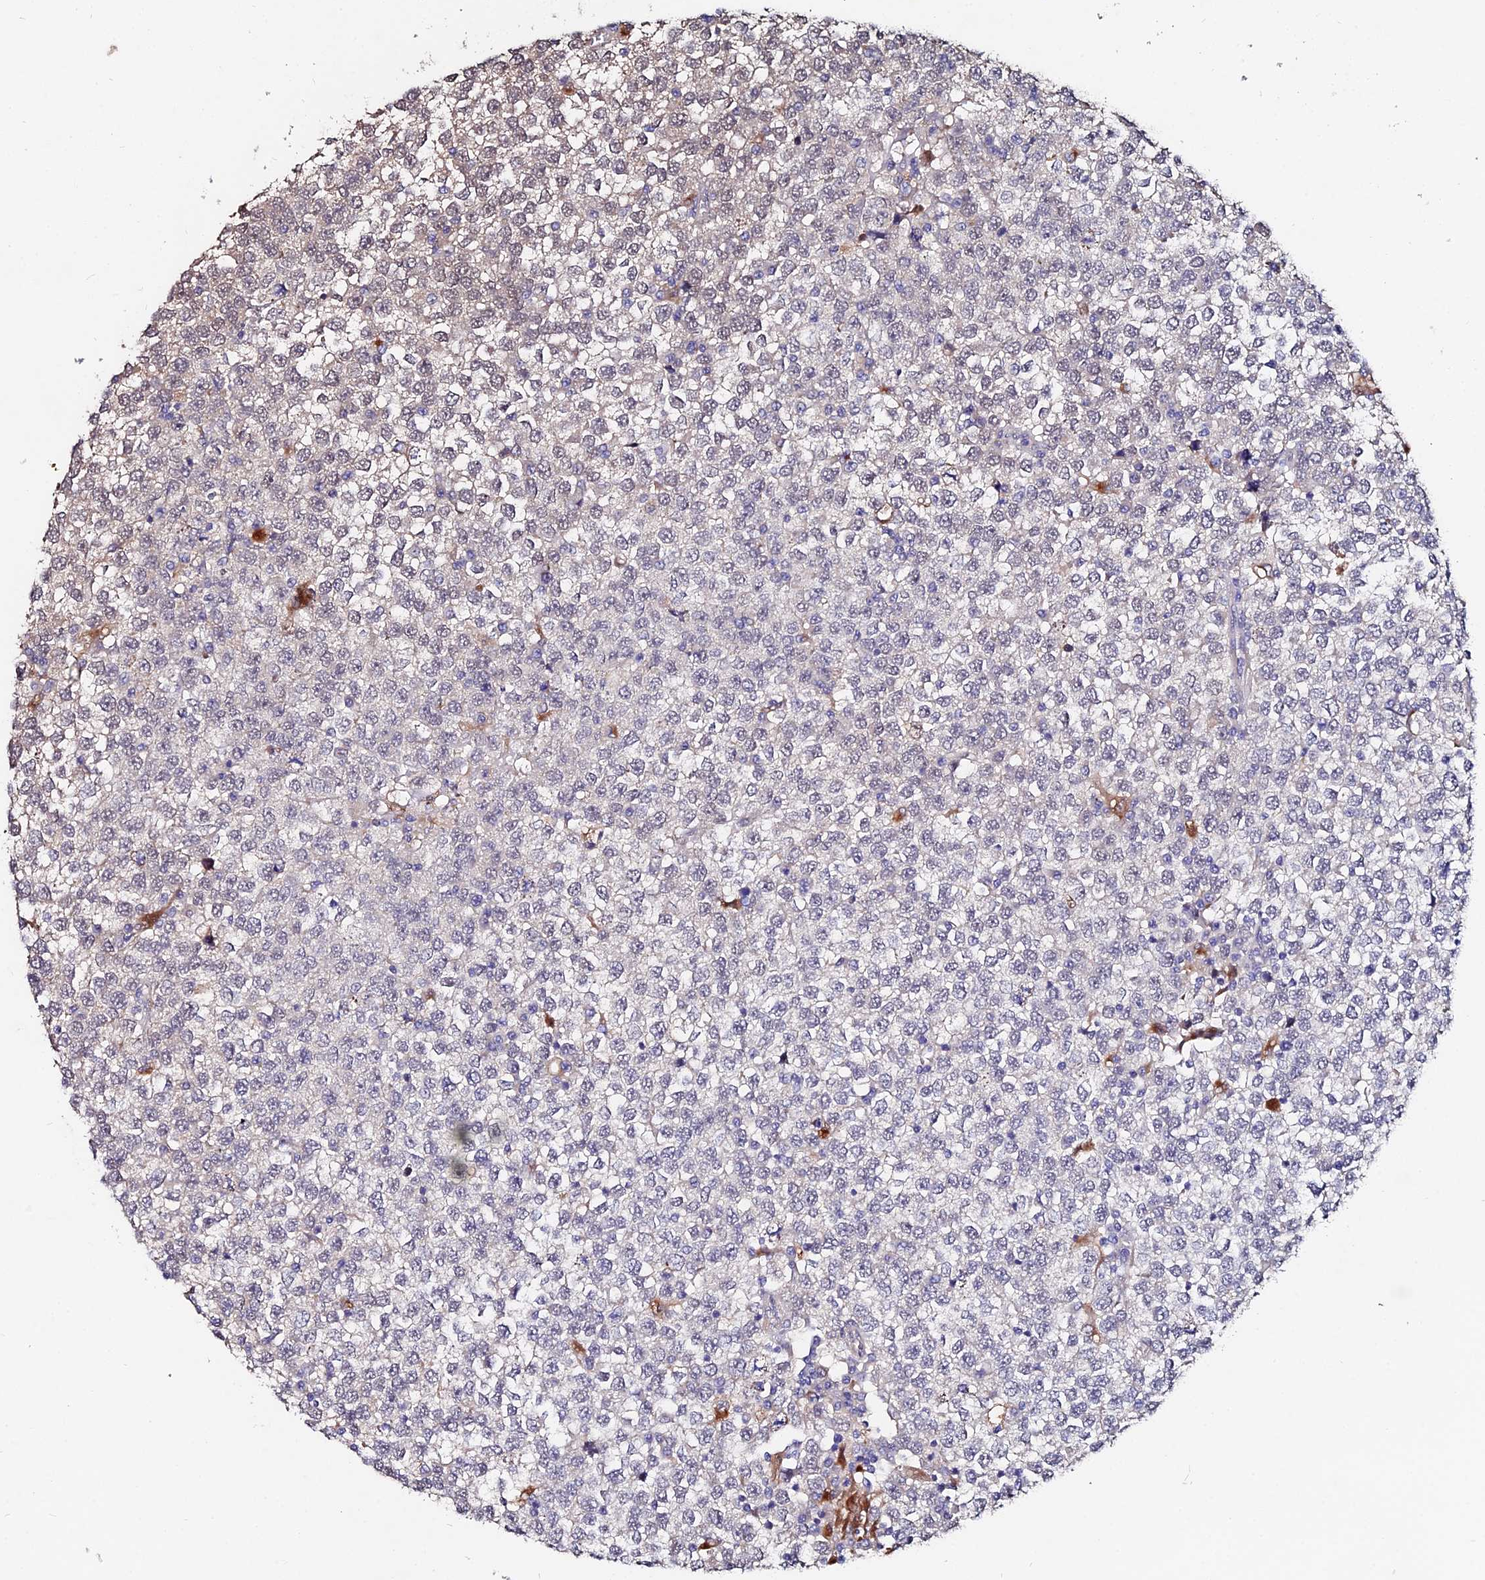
{"staining": {"intensity": "weak", "quantity": "25%-75%", "location": "nuclear"}, "tissue": "testis cancer", "cell_type": "Tumor cells", "image_type": "cancer", "snomed": [{"axis": "morphology", "description": "Seminoma, NOS"}, {"axis": "topography", "description": "Testis"}], "caption": "An image of human seminoma (testis) stained for a protein demonstrates weak nuclear brown staining in tumor cells.", "gene": "ACTR5", "patient": {"sex": "male", "age": 65}}